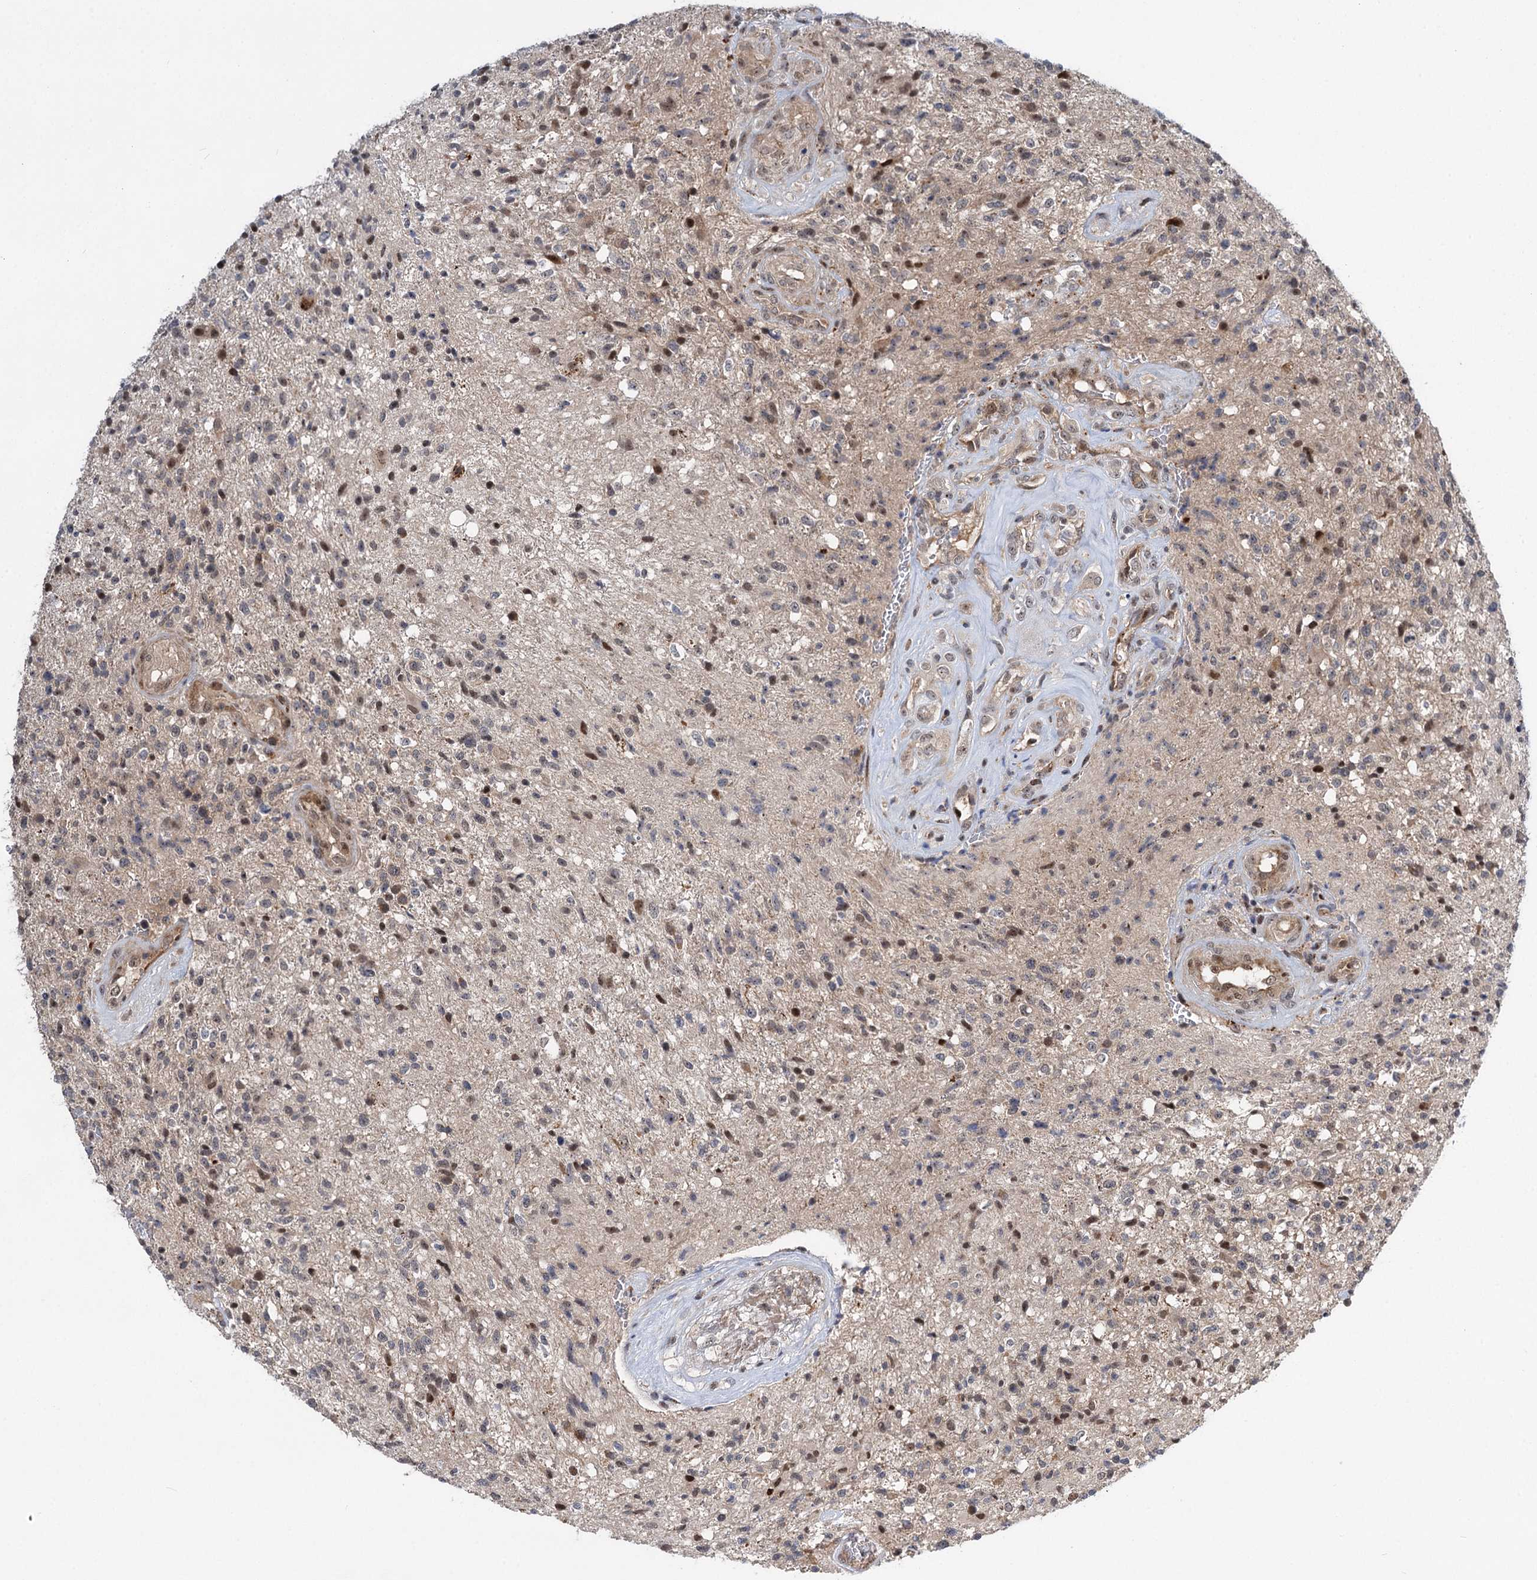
{"staining": {"intensity": "moderate", "quantity": "<25%", "location": "nuclear"}, "tissue": "glioma", "cell_type": "Tumor cells", "image_type": "cancer", "snomed": [{"axis": "morphology", "description": "Glioma, malignant, High grade"}, {"axis": "topography", "description": "Brain"}], "caption": "A brown stain shows moderate nuclear staining of a protein in human malignant glioma (high-grade) tumor cells.", "gene": "GPBP1", "patient": {"sex": "male", "age": 56}}